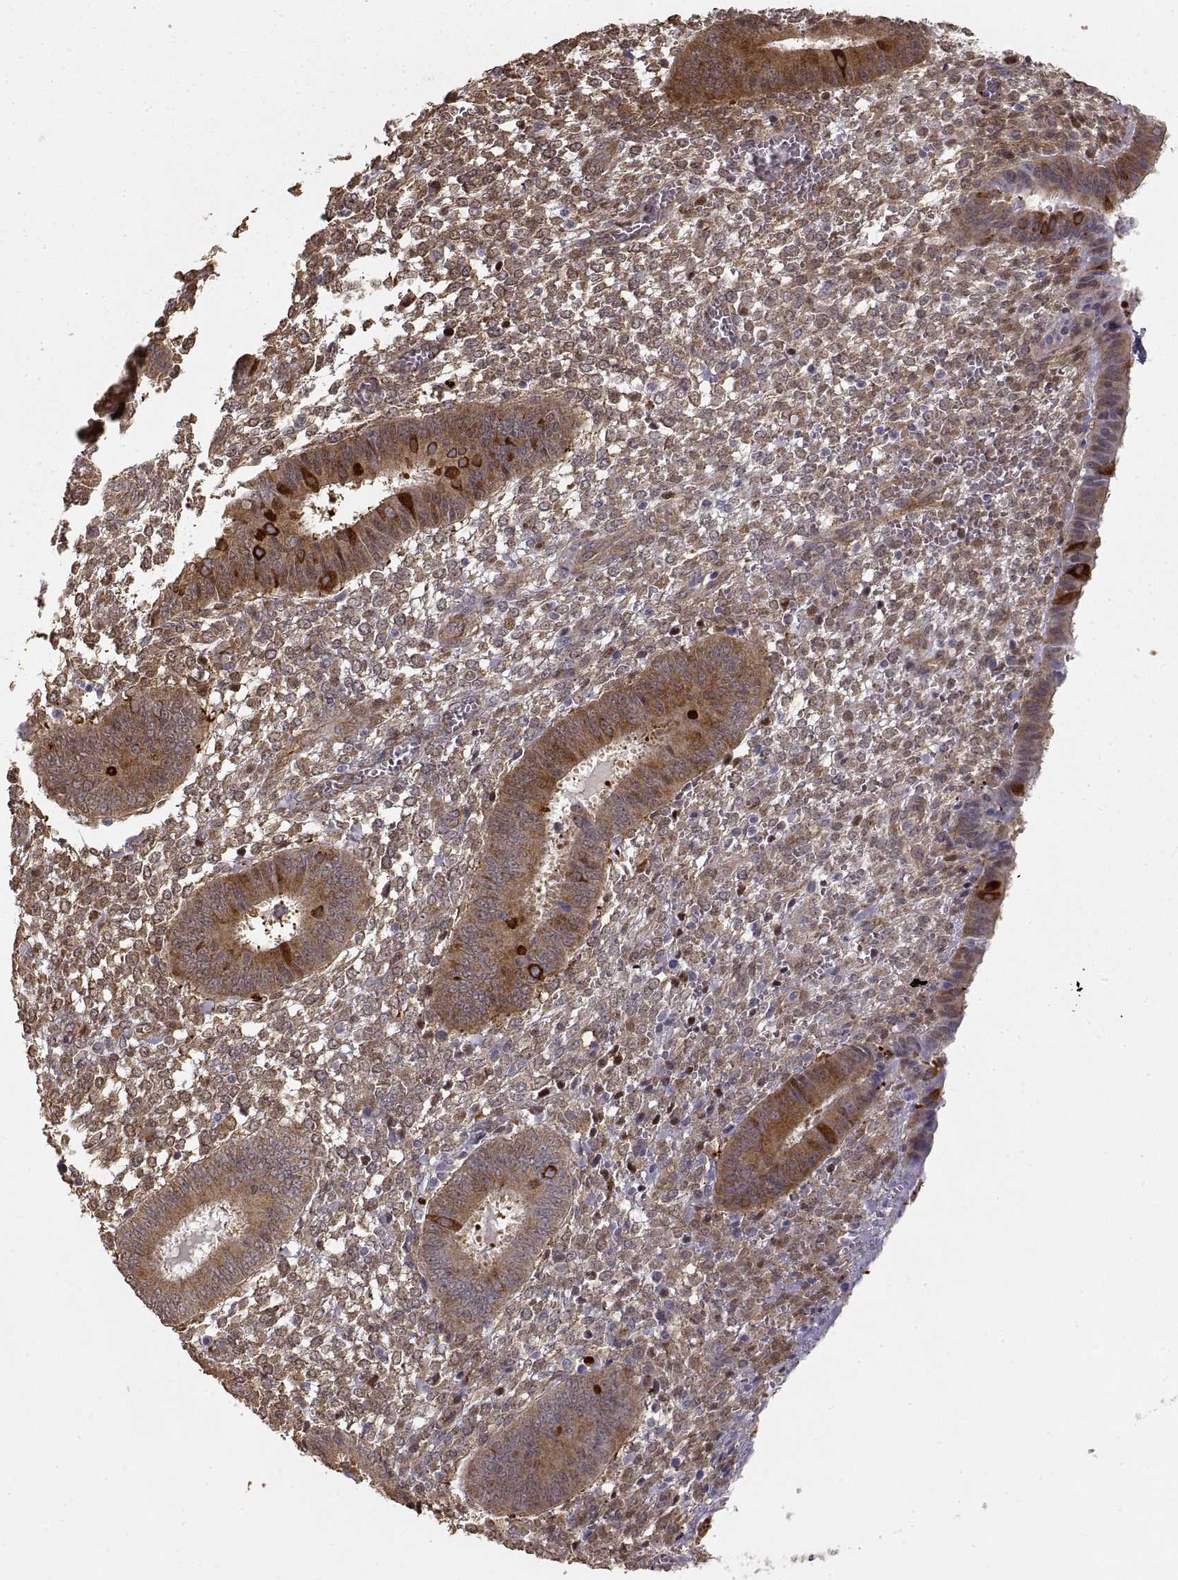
{"staining": {"intensity": "moderate", "quantity": "25%-75%", "location": "cytoplasmic/membranous"}, "tissue": "endometrium", "cell_type": "Cells in endometrial stroma", "image_type": "normal", "snomed": [{"axis": "morphology", "description": "Normal tissue, NOS"}, {"axis": "topography", "description": "Endometrium"}], "caption": "High-power microscopy captured an immunohistochemistry micrograph of unremarkable endometrium, revealing moderate cytoplasmic/membranous expression in about 25%-75% of cells in endometrial stroma. The protein of interest is shown in brown color, while the nuclei are stained blue.", "gene": "HSP90AB1", "patient": {"sex": "female", "age": 42}}